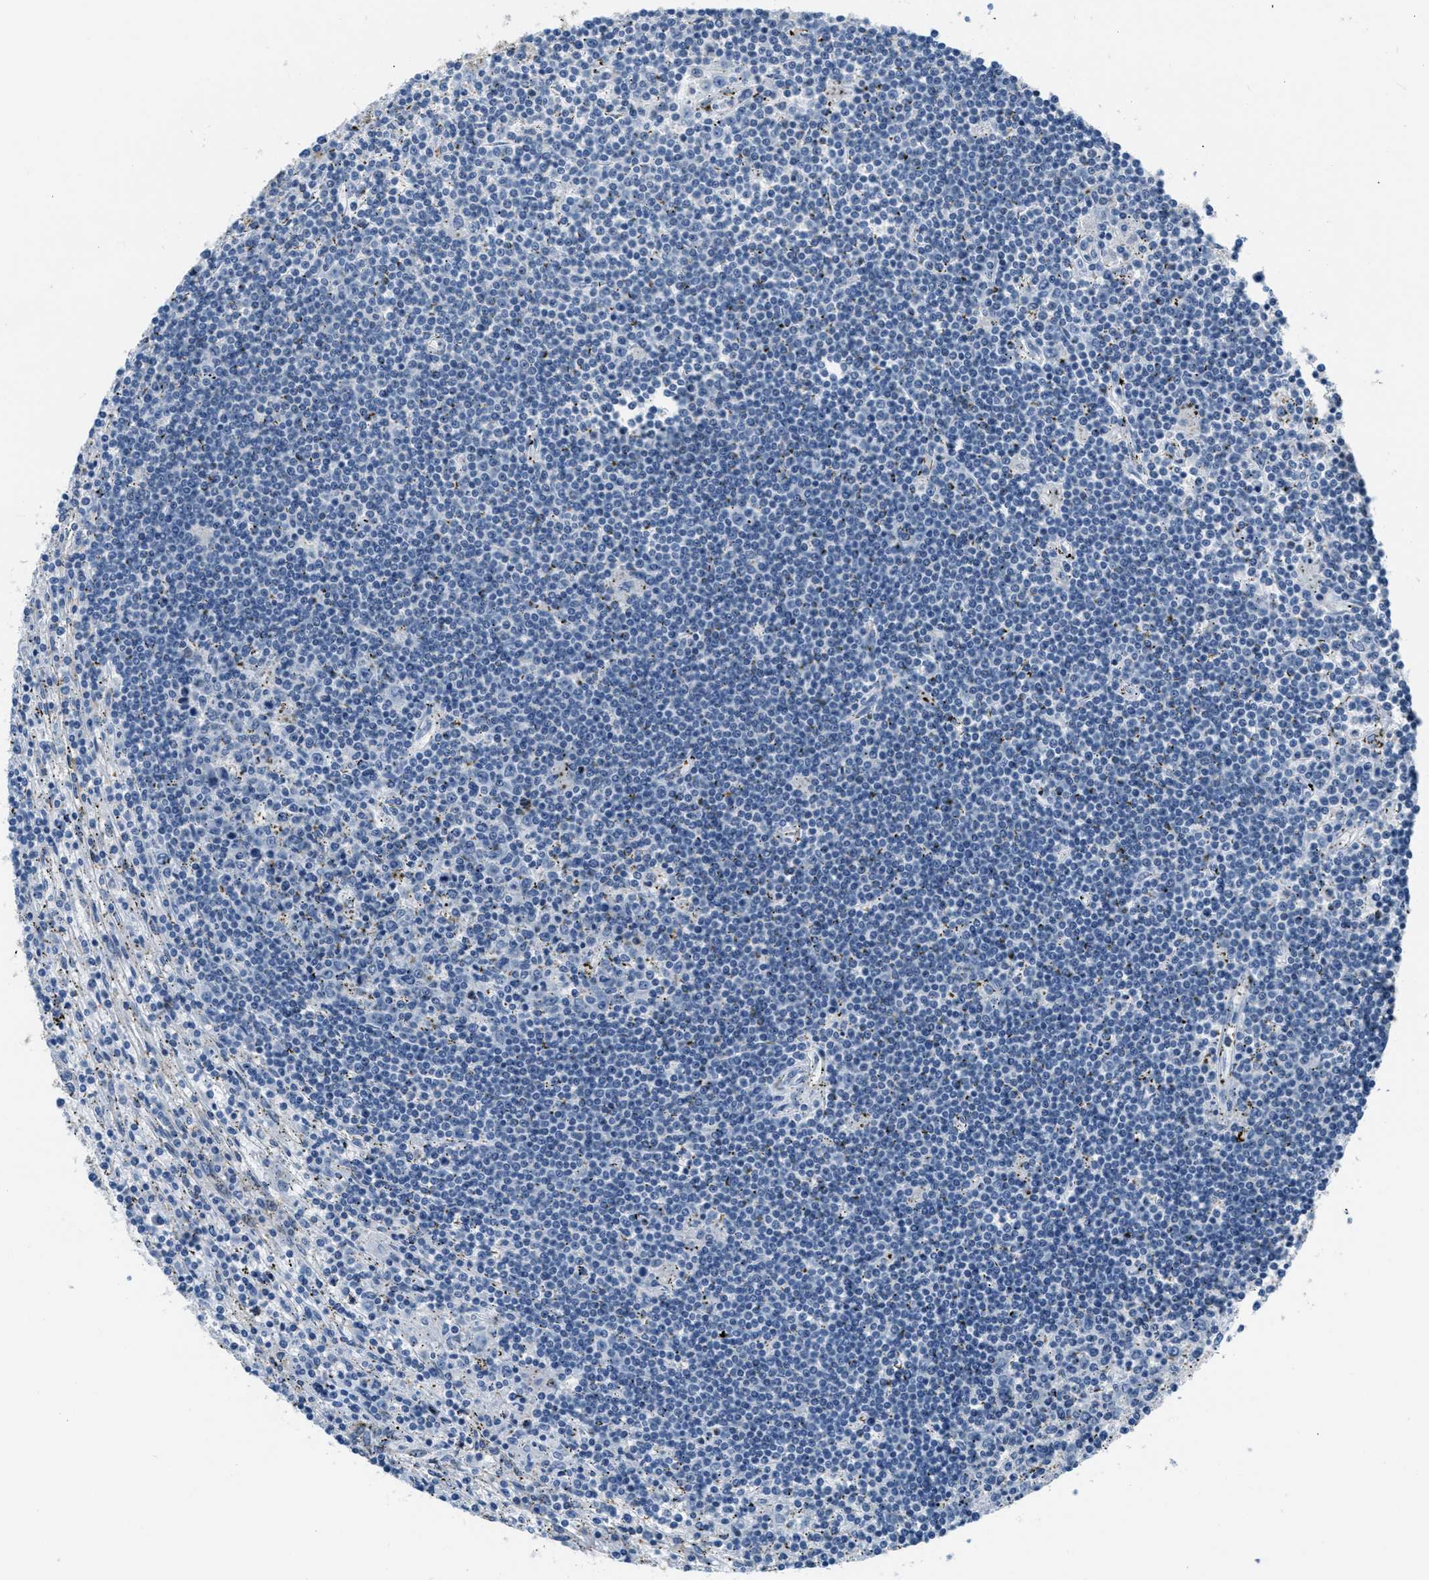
{"staining": {"intensity": "negative", "quantity": "none", "location": "none"}, "tissue": "lymphoma", "cell_type": "Tumor cells", "image_type": "cancer", "snomed": [{"axis": "morphology", "description": "Malignant lymphoma, non-Hodgkin's type, Low grade"}, {"axis": "topography", "description": "Spleen"}], "caption": "Tumor cells are negative for protein expression in human malignant lymphoma, non-Hodgkin's type (low-grade). Brightfield microscopy of IHC stained with DAB (brown) and hematoxylin (blue), captured at high magnification.", "gene": "MAPRE2", "patient": {"sex": "male", "age": 76}}